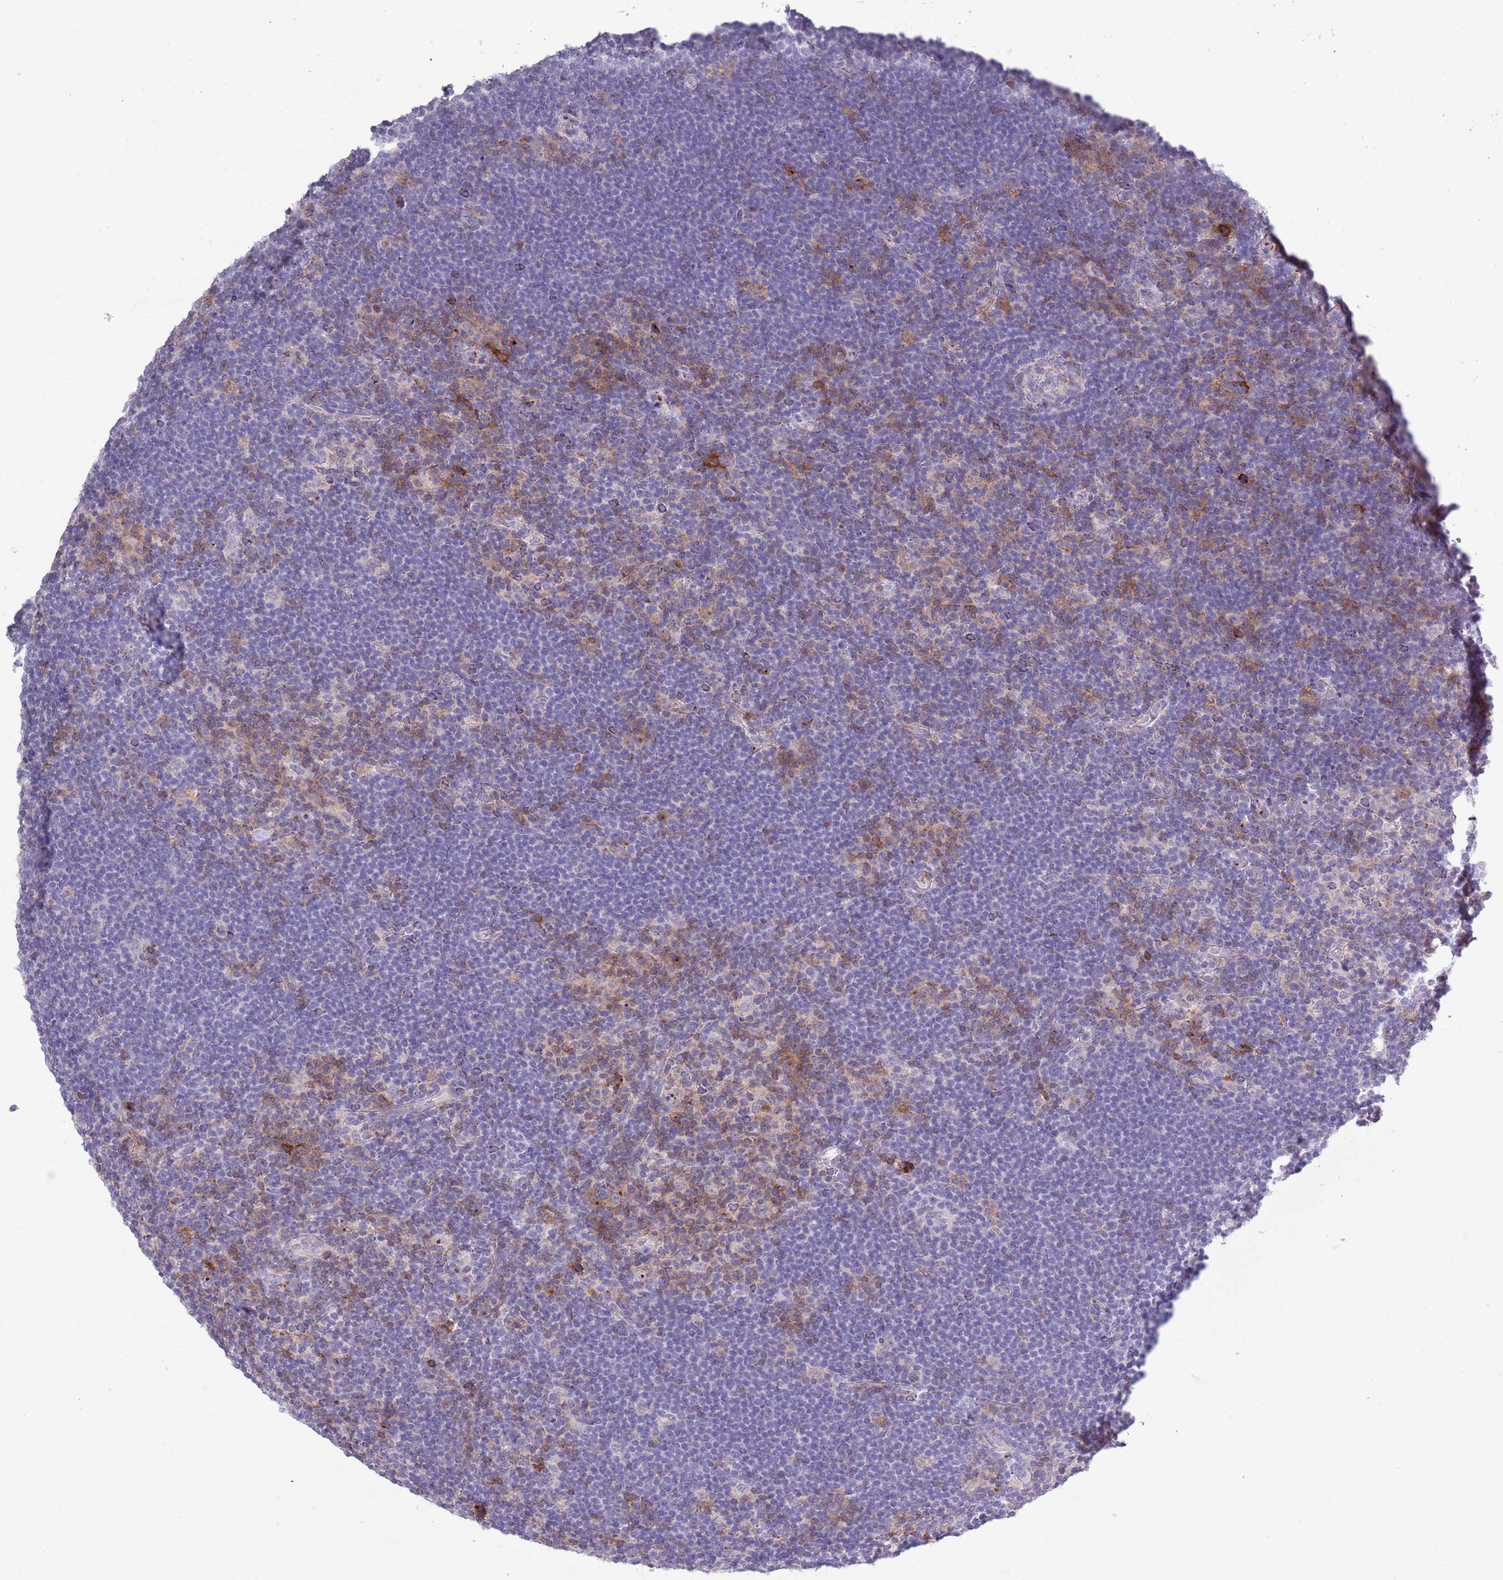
{"staining": {"intensity": "negative", "quantity": "none", "location": "none"}, "tissue": "lymphoma", "cell_type": "Tumor cells", "image_type": "cancer", "snomed": [{"axis": "morphology", "description": "Hodgkin's disease, NOS"}, {"axis": "topography", "description": "Lymph node"}], "caption": "Photomicrograph shows no protein expression in tumor cells of Hodgkin's disease tissue. The staining is performed using DAB (3,3'-diaminobenzidine) brown chromogen with nuclei counter-stained in using hematoxylin.", "gene": "ACSBG1", "patient": {"sex": "female", "age": 57}}